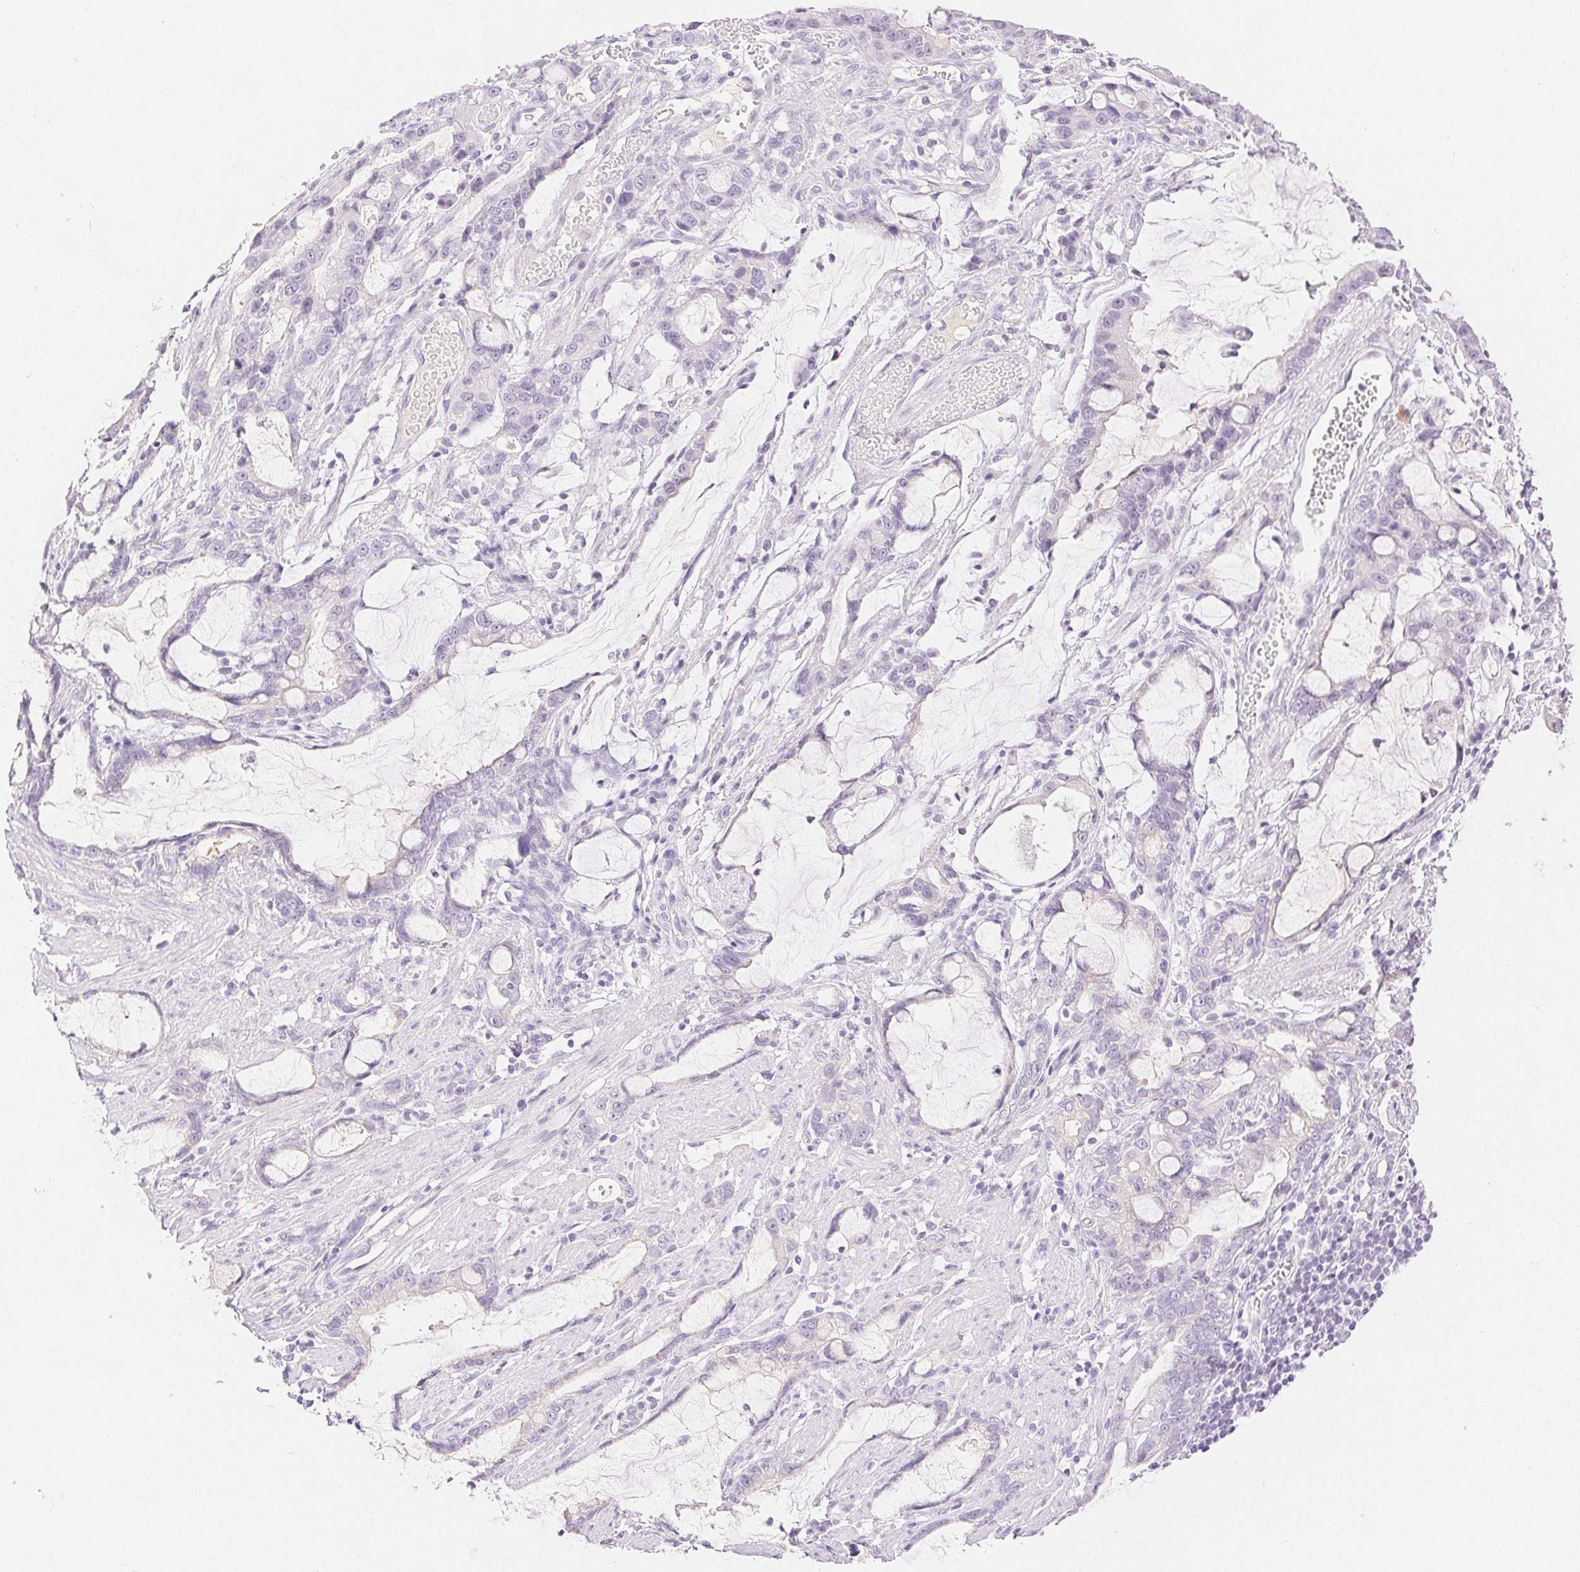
{"staining": {"intensity": "negative", "quantity": "none", "location": "none"}, "tissue": "stomach cancer", "cell_type": "Tumor cells", "image_type": "cancer", "snomed": [{"axis": "morphology", "description": "Adenocarcinoma, NOS"}, {"axis": "topography", "description": "Stomach"}], "caption": "High magnification brightfield microscopy of stomach cancer (adenocarcinoma) stained with DAB (brown) and counterstained with hematoxylin (blue): tumor cells show no significant positivity. The staining was performed using DAB to visualize the protein expression in brown, while the nuclei were stained in blue with hematoxylin (Magnification: 20x).", "gene": "SPACA4", "patient": {"sex": "male", "age": 55}}